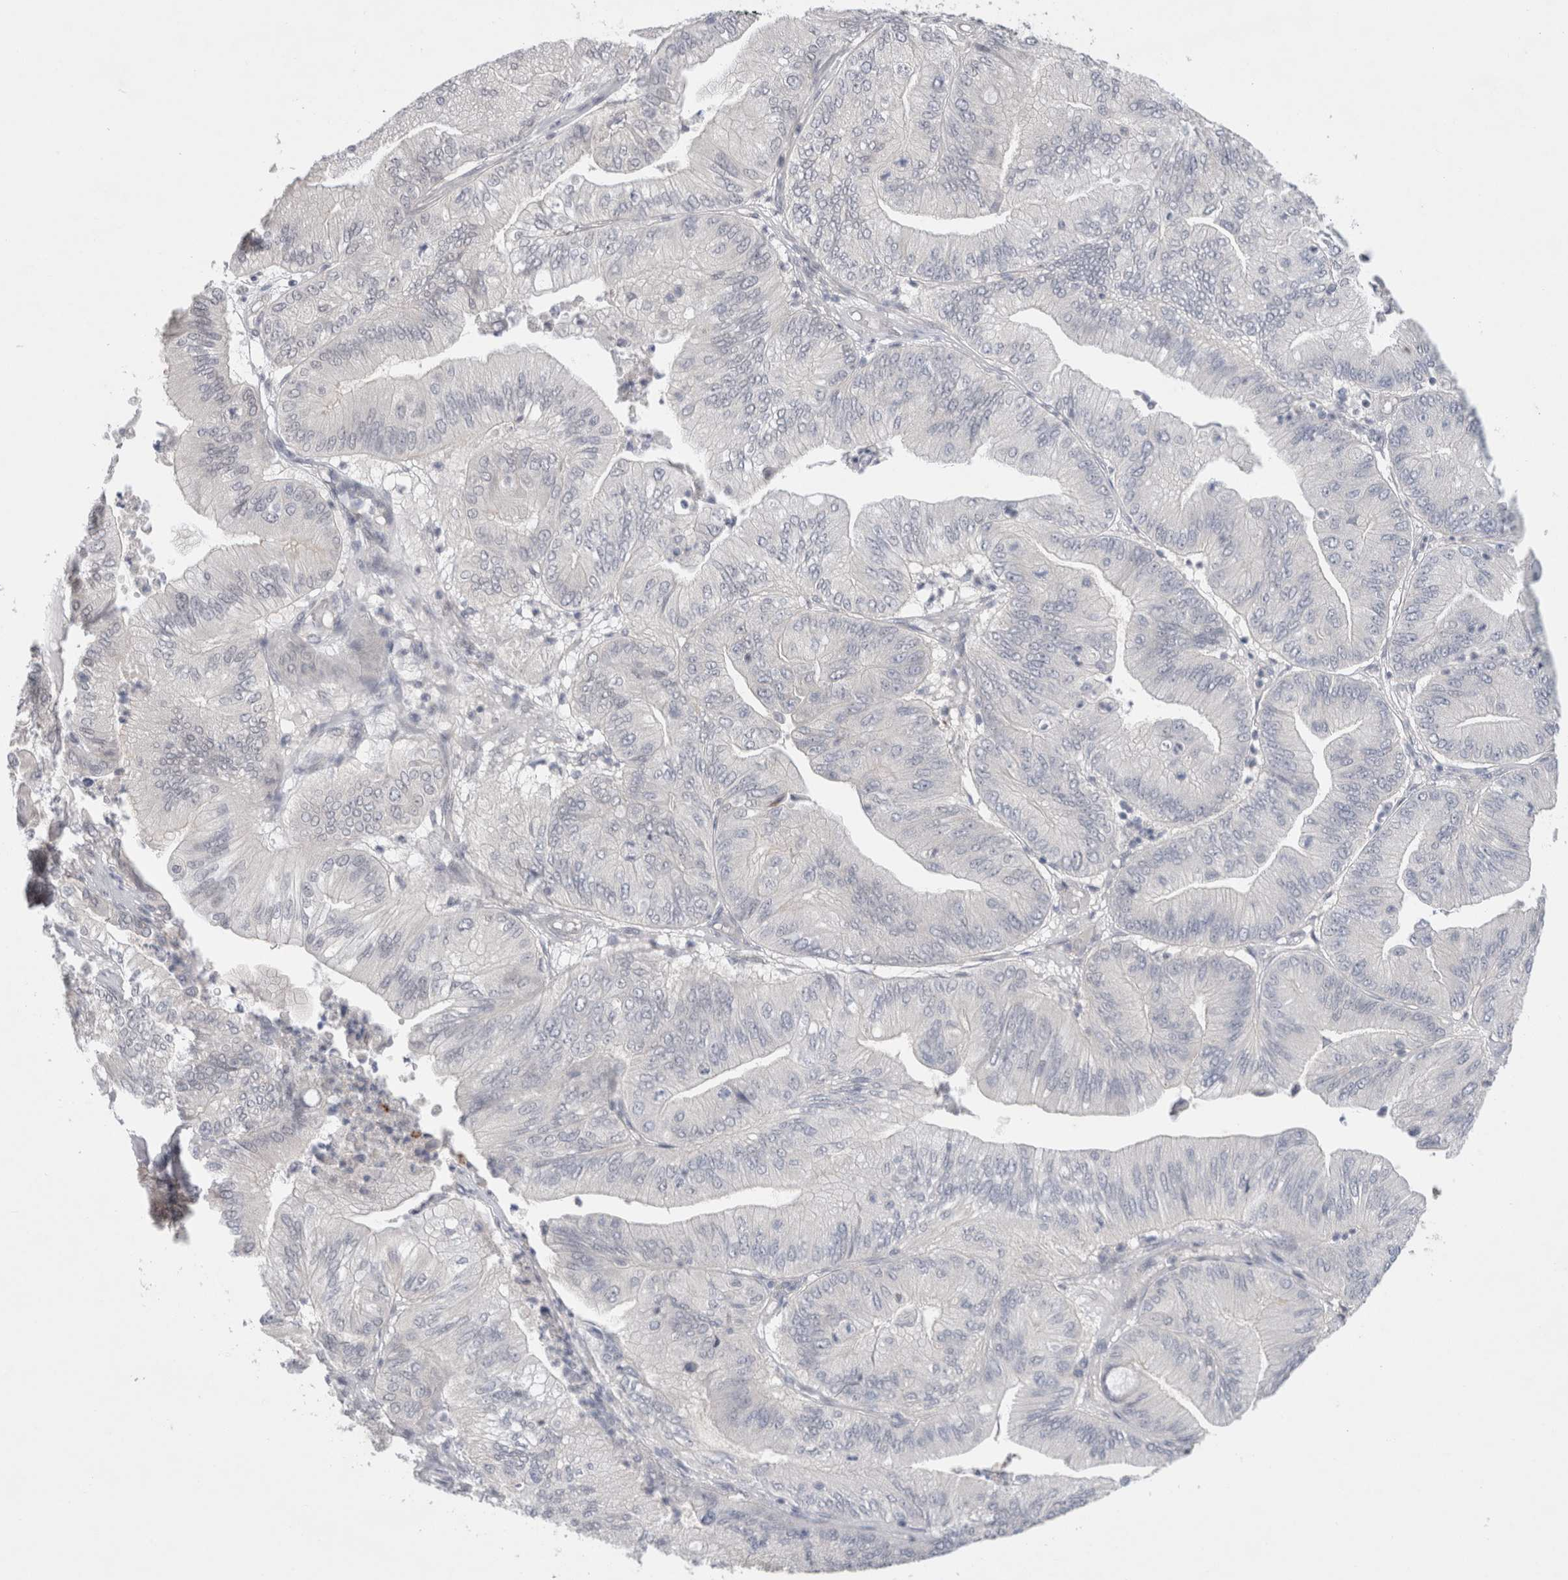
{"staining": {"intensity": "negative", "quantity": "none", "location": "none"}, "tissue": "ovarian cancer", "cell_type": "Tumor cells", "image_type": "cancer", "snomed": [{"axis": "morphology", "description": "Cystadenocarcinoma, mucinous, NOS"}, {"axis": "topography", "description": "Ovary"}], "caption": "Human ovarian cancer (mucinous cystadenocarcinoma) stained for a protein using IHC reveals no expression in tumor cells.", "gene": "BICD2", "patient": {"sex": "female", "age": 61}}